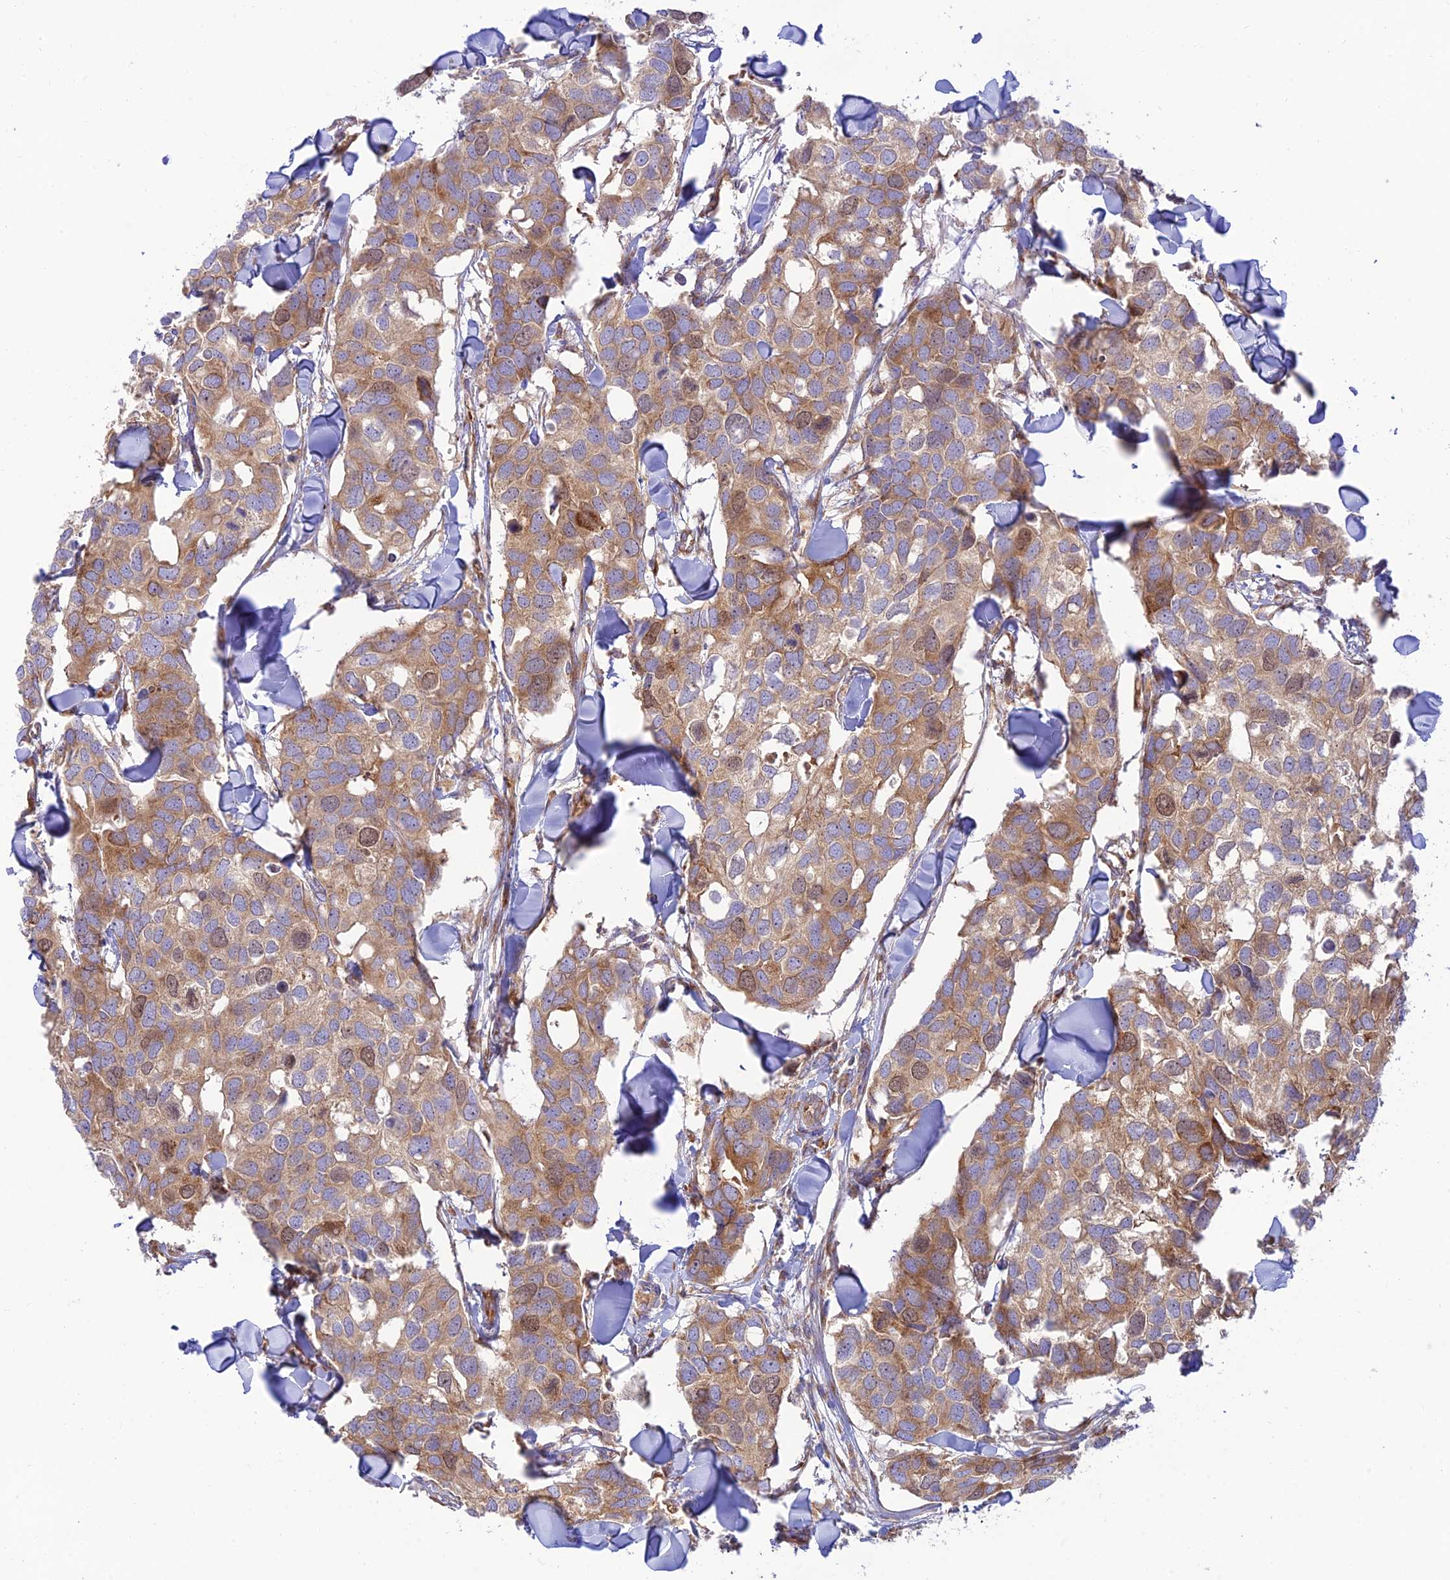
{"staining": {"intensity": "moderate", "quantity": ">75%", "location": "cytoplasmic/membranous,nuclear"}, "tissue": "breast cancer", "cell_type": "Tumor cells", "image_type": "cancer", "snomed": [{"axis": "morphology", "description": "Duct carcinoma"}, {"axis": "topography", "description": "Breast"}], "caption": "Immunohistochemical staining of breast cancer (intraductal carcinoma) displays moderate cytoplasmic/membranous and nuclear protein positivity in about >75% of tumor cells. The staining was performed using DAB, with brown indicating positive protein expression. Nuclei are stained blue with hematoxylin.", "gene": "PIMREG", "patient": {"sex": "female", "age": 83}}